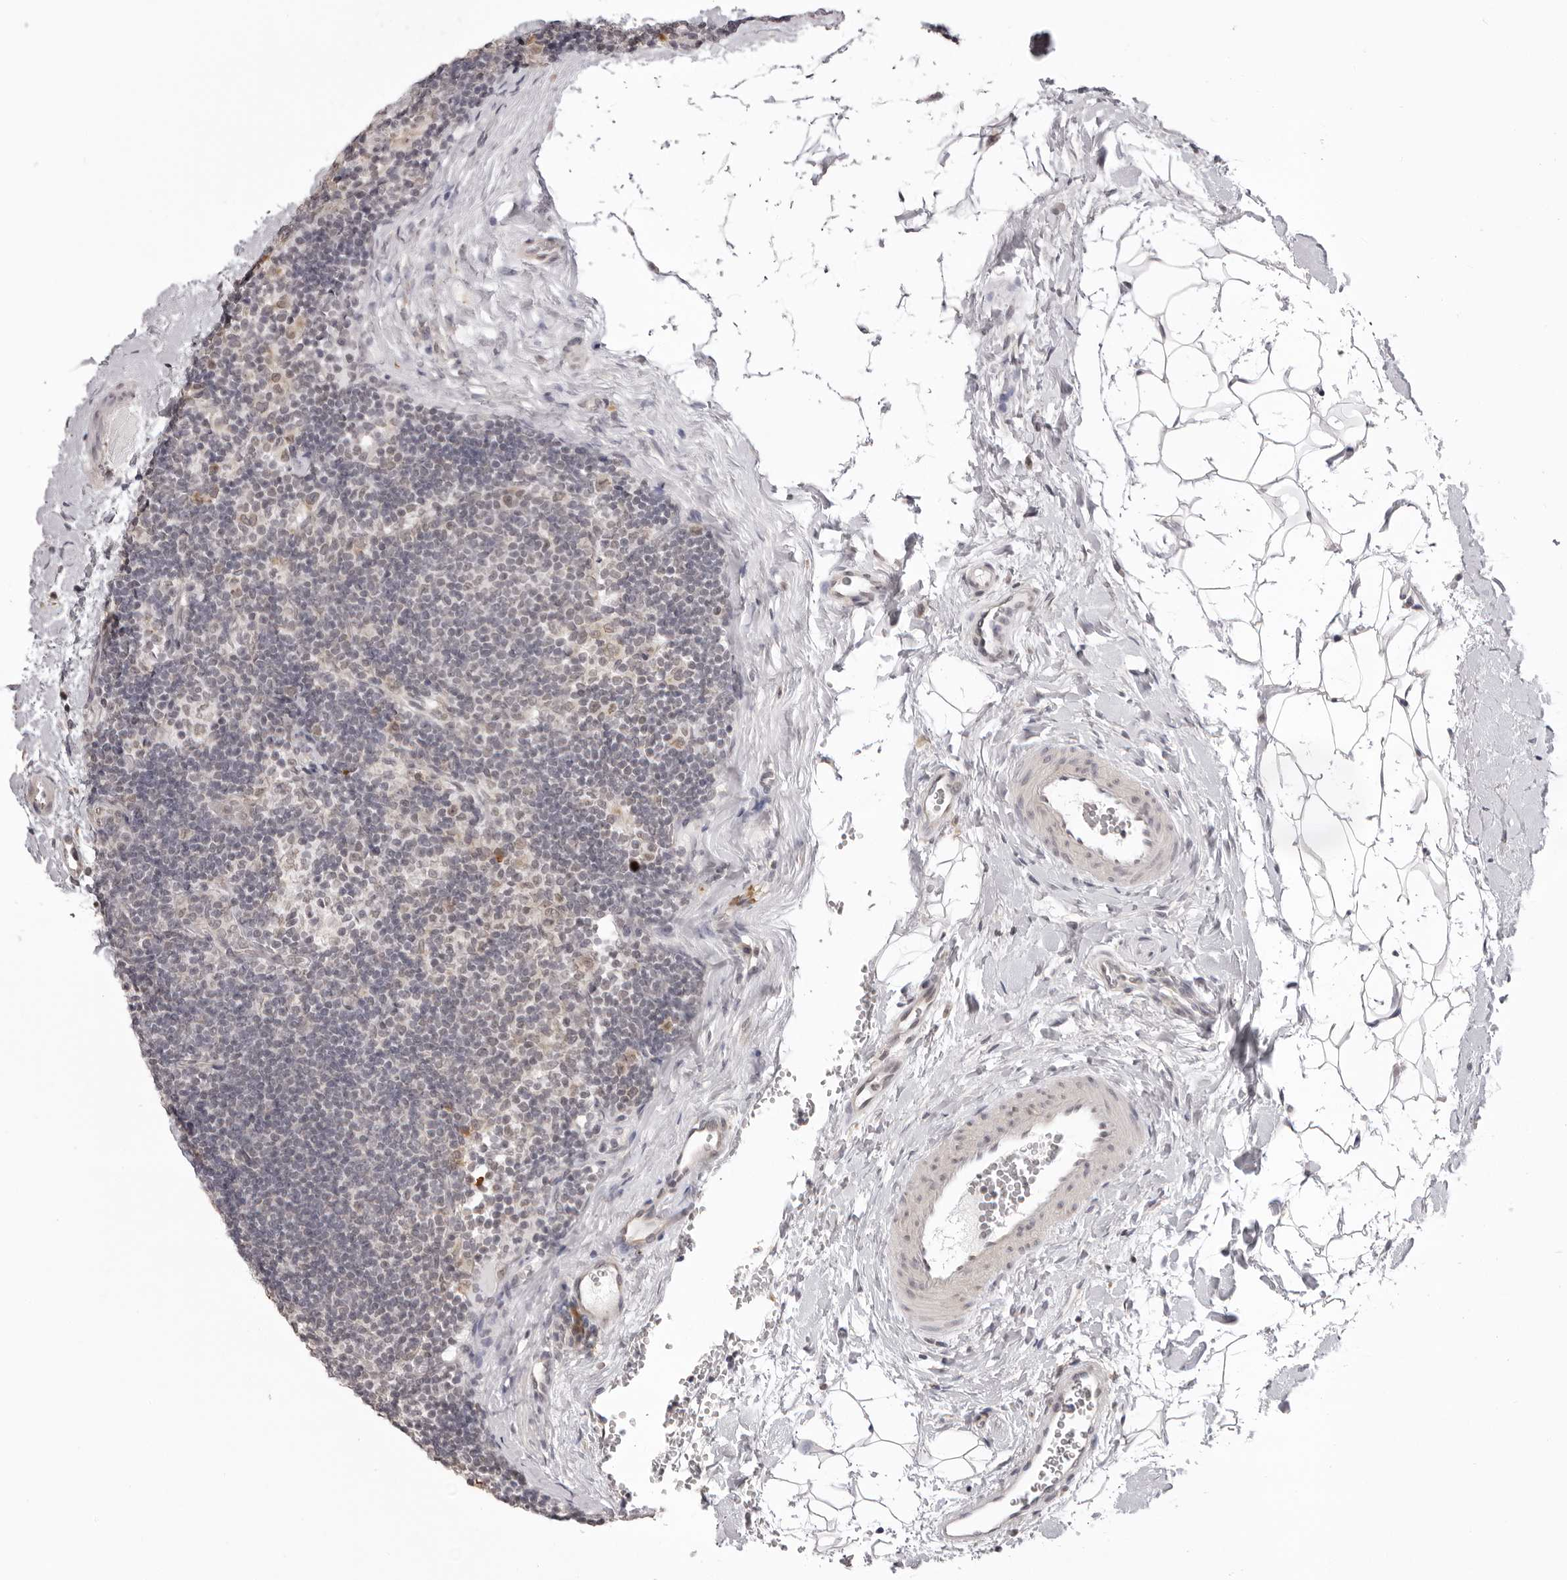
{"staining": {"intensity": "weak", "quantity": "<25%", "location": "cytoplasmic/membranous,nuclear"}, "tissue": "lymph node", "cell_type": "Germinal center cells", "image_type": "normal", "snomed": [{"axis": "morphology", "description": "Normal tissue, NOS"}, {"axis": "topography", "description": "Lymph node"}], "caption": "Immunohistochemistry micrograph of normal lymph node: lymph node stained with DAB reveals no significant protein expression in germinal center cells.", "gene": "ZC3H11A", "patient": {"sex": "female", "age": 22}}